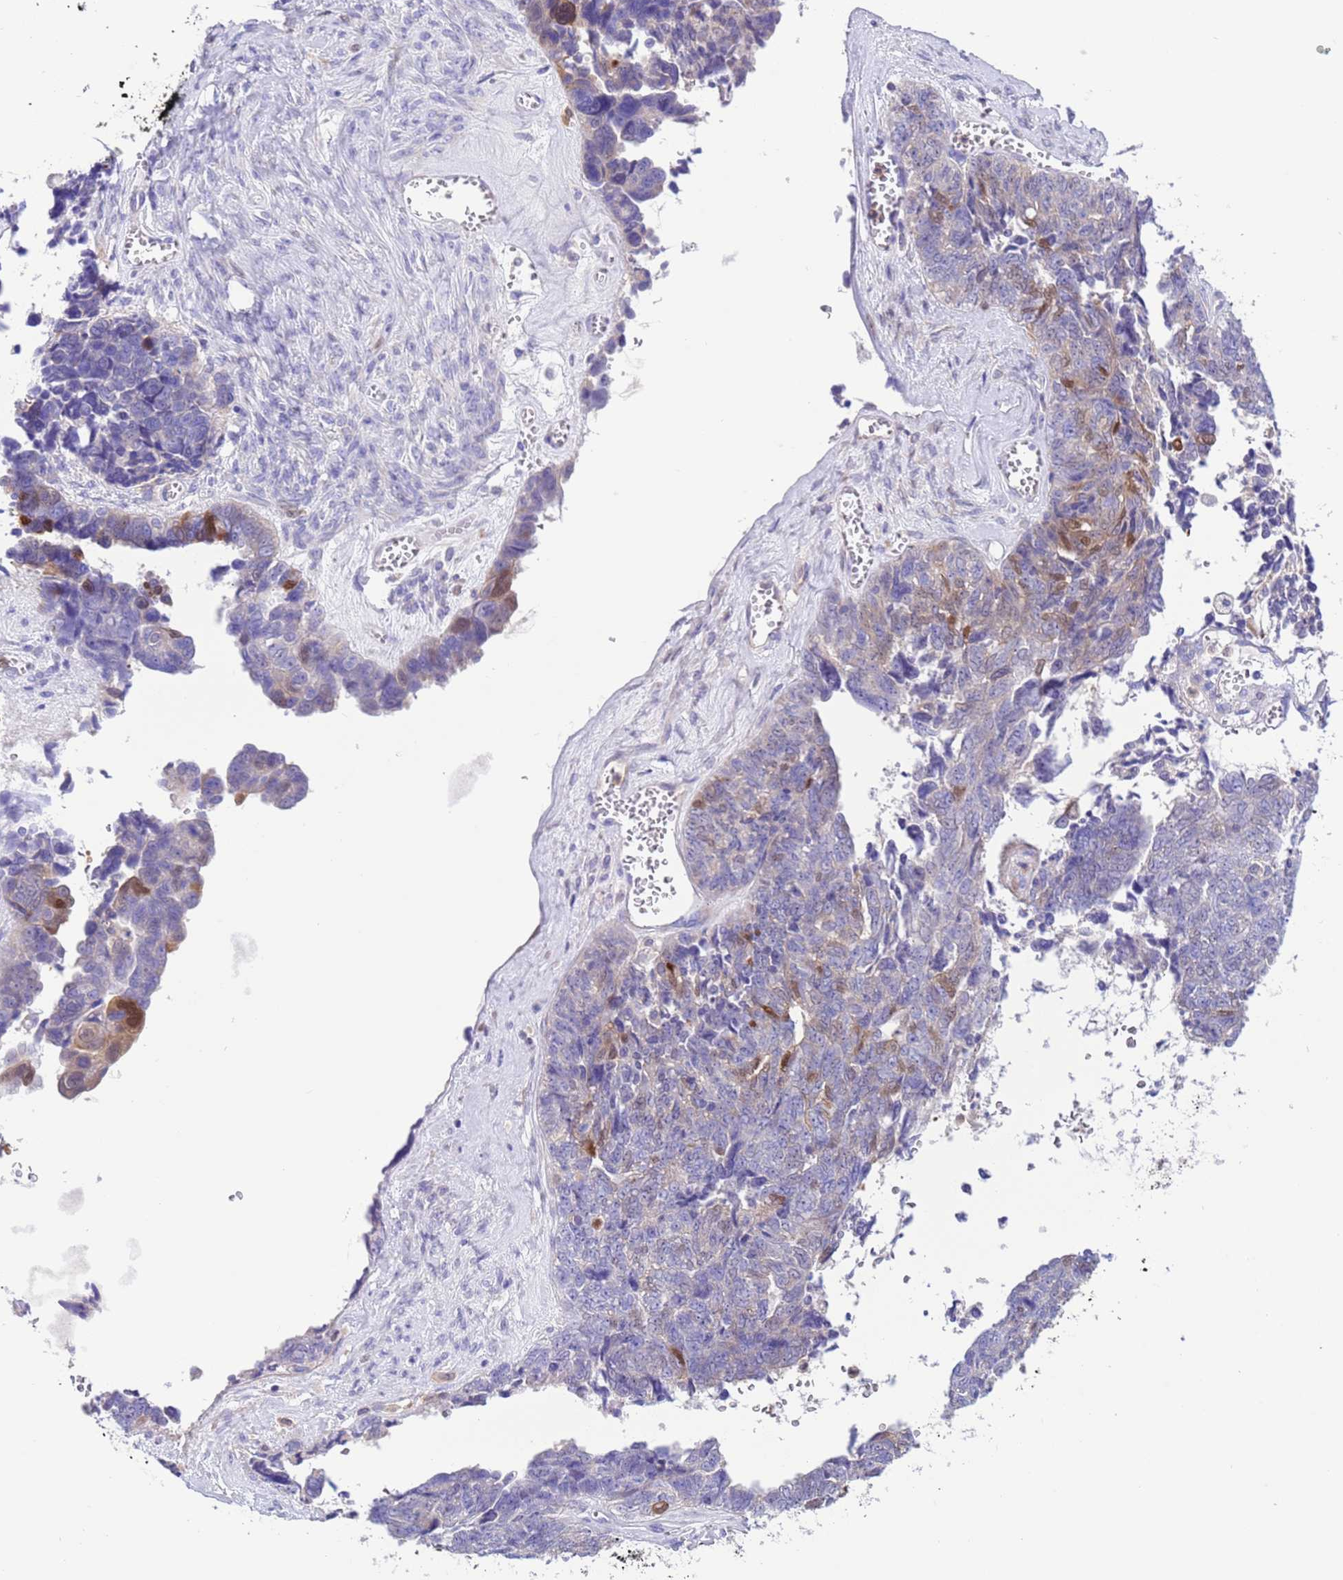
{"staining": {"intensity": "moderate", "quantity": "<25%", "location": "cytoplasmic/membranous,nuclear"}, "tissue": "ovarian cancer", "cell_type": "Tumor cells", "image_type": "cancer", "snomed": [{"axis": "morphology", "description": "Cystadenocarcinoma, serous, NOS"}, {"axis": "topography", "description": "Ovary"}], "caption": "DAB immunohistochemical staining of serous cystadenocarcinoma (ovarian) displays moderate cytoplasmic/membranous and nuclear protein positivity in approximately <25% of tumor cells. (DAB (3,3'-diaminobenzidine) IHC with brightfield microscopy, high magnification).", "gene": "C6orf47", "patient": {"sex": "female", "age": 79}}